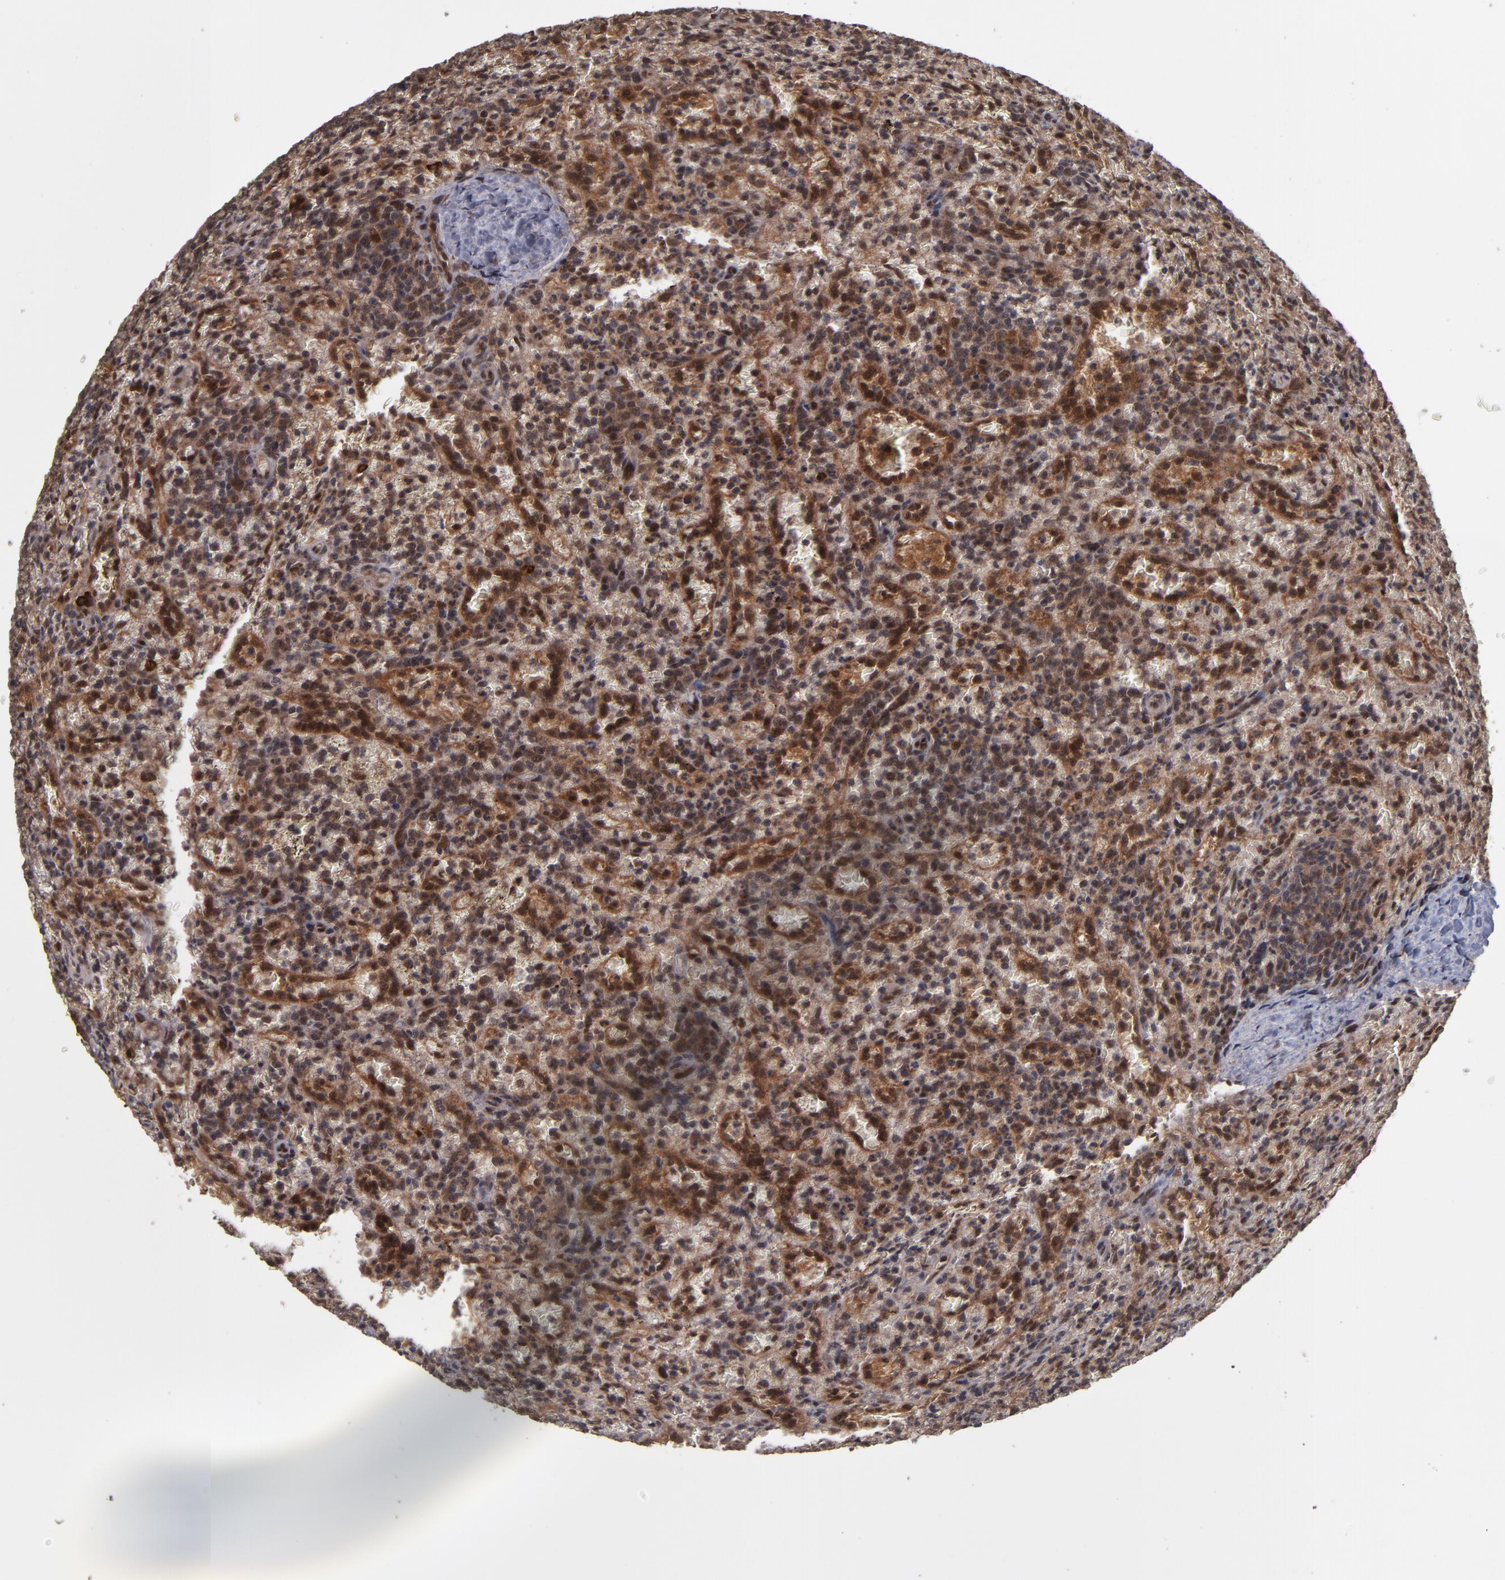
{"staining": {"intensity": "moderate", "quantity": "25%-75%", "location": "cytoplasmic/membranous"}, "tissue": "lymphoma", "cell_type": "Tumor cells", "image_type": "cancer", "snomed": [{"axis": "morphology", "description": "Malignant lymphoma, non-Hodgkin's type, Low grade"}, {"axis": "topography", "description": "Spleen"}], "caption": "A brown stain shows moderate cytoplasmic/membranous expression of a protein in low-grade malignant lymphoma, non-Hodgkin's type tumor cells.", "gene": "CUL5", "patient": {"sex": "female", "age": 64}}